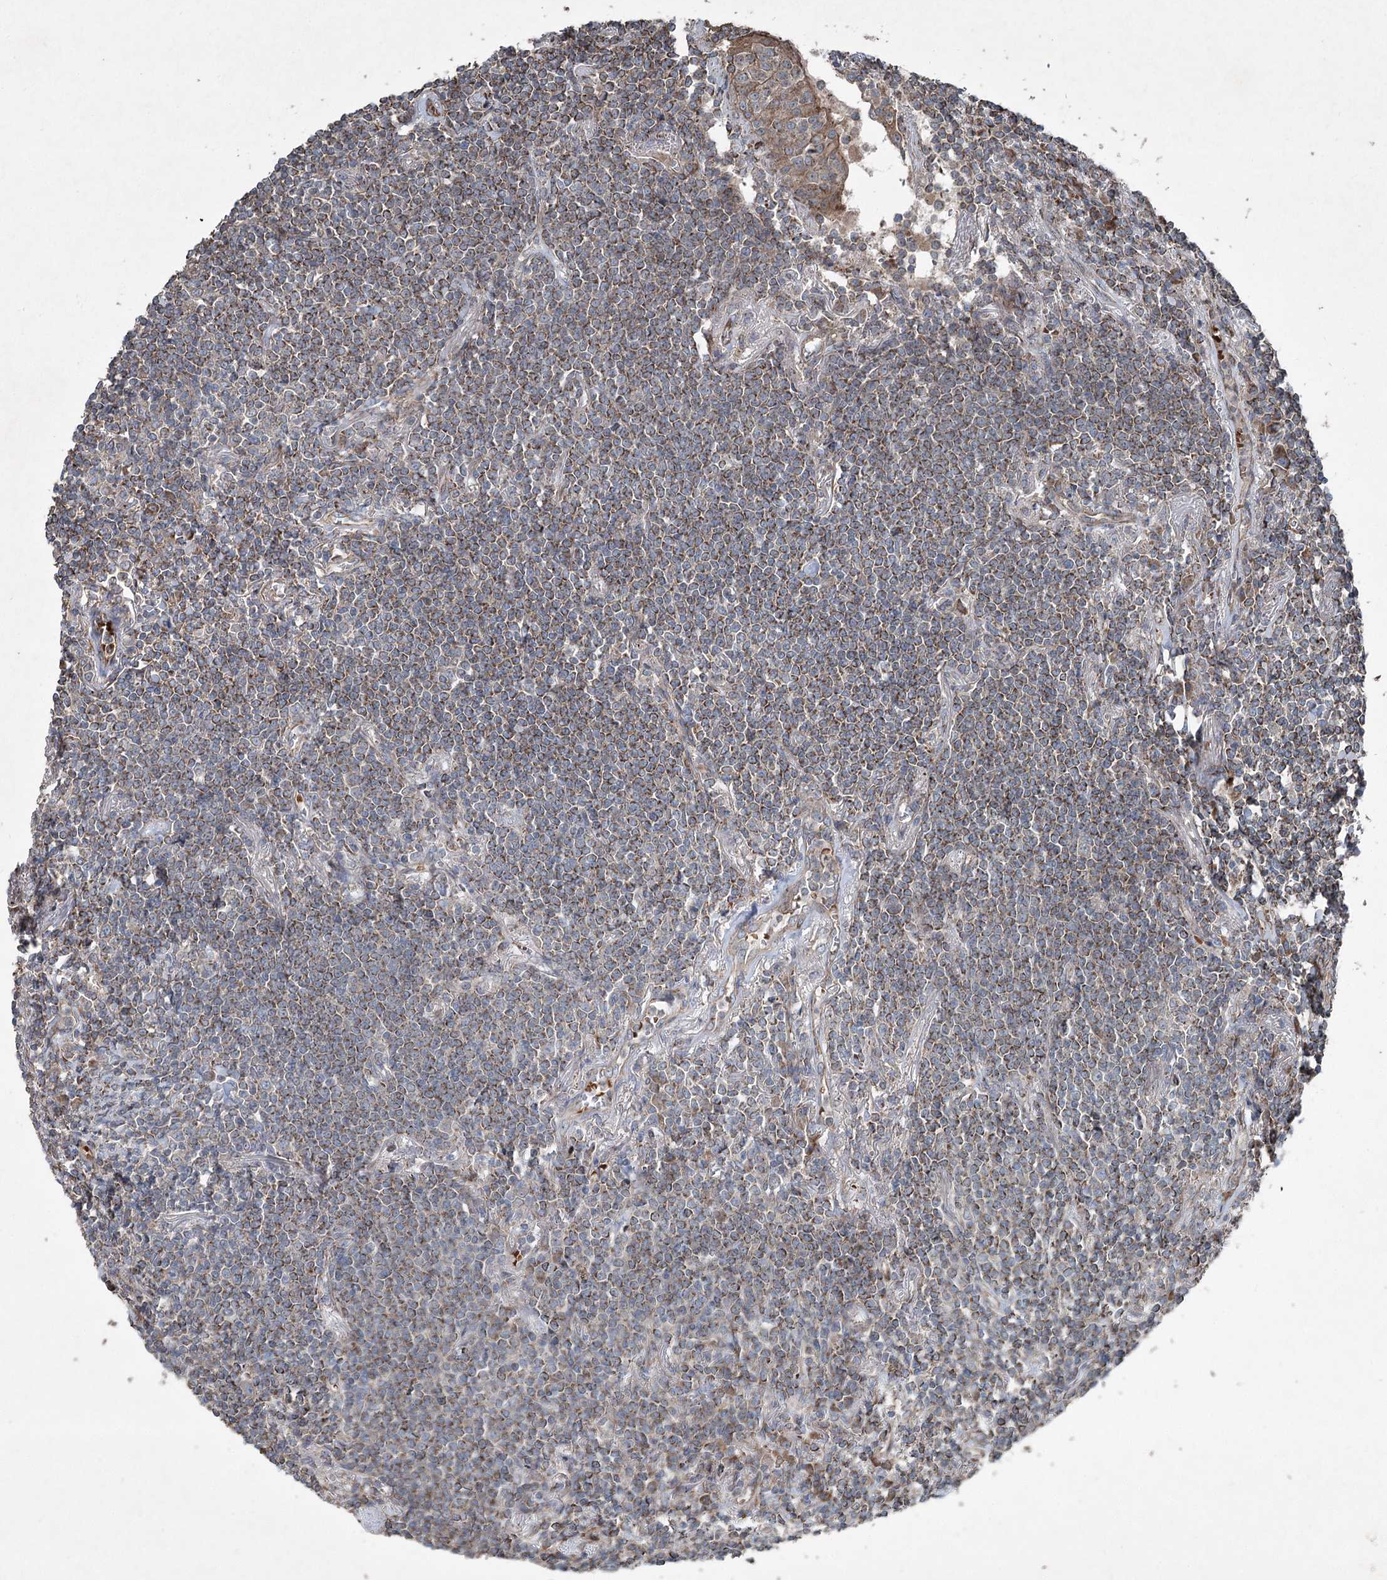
{"staining": {"intensity": "moderate", "quantity": ">75%", "location": "cytoplasmic/membranous"}, "tissue": "lymphoma", "cell_type": "Tumor cells", "image_type": "cancer", "snomed": [{"axis": "morphology", "description": "Malignant lymphoma, non-Hodgkin's type, Low grade"}, {"axis": "topography", "description": "Lung"}], "caption": "The micrograph shows immunohistochemical staining of lymphoma. There is moderate cytoplasmic/membranous positivity is present in about >75% of tumor cells. The staining was performed using DAB to visualize the protein expression in brown, while the nuclei were stained in blue with hematoxylin (Magnification: 20x).", "gene": "SERINC5", "patient": {"sex": "female", "age": 71}}